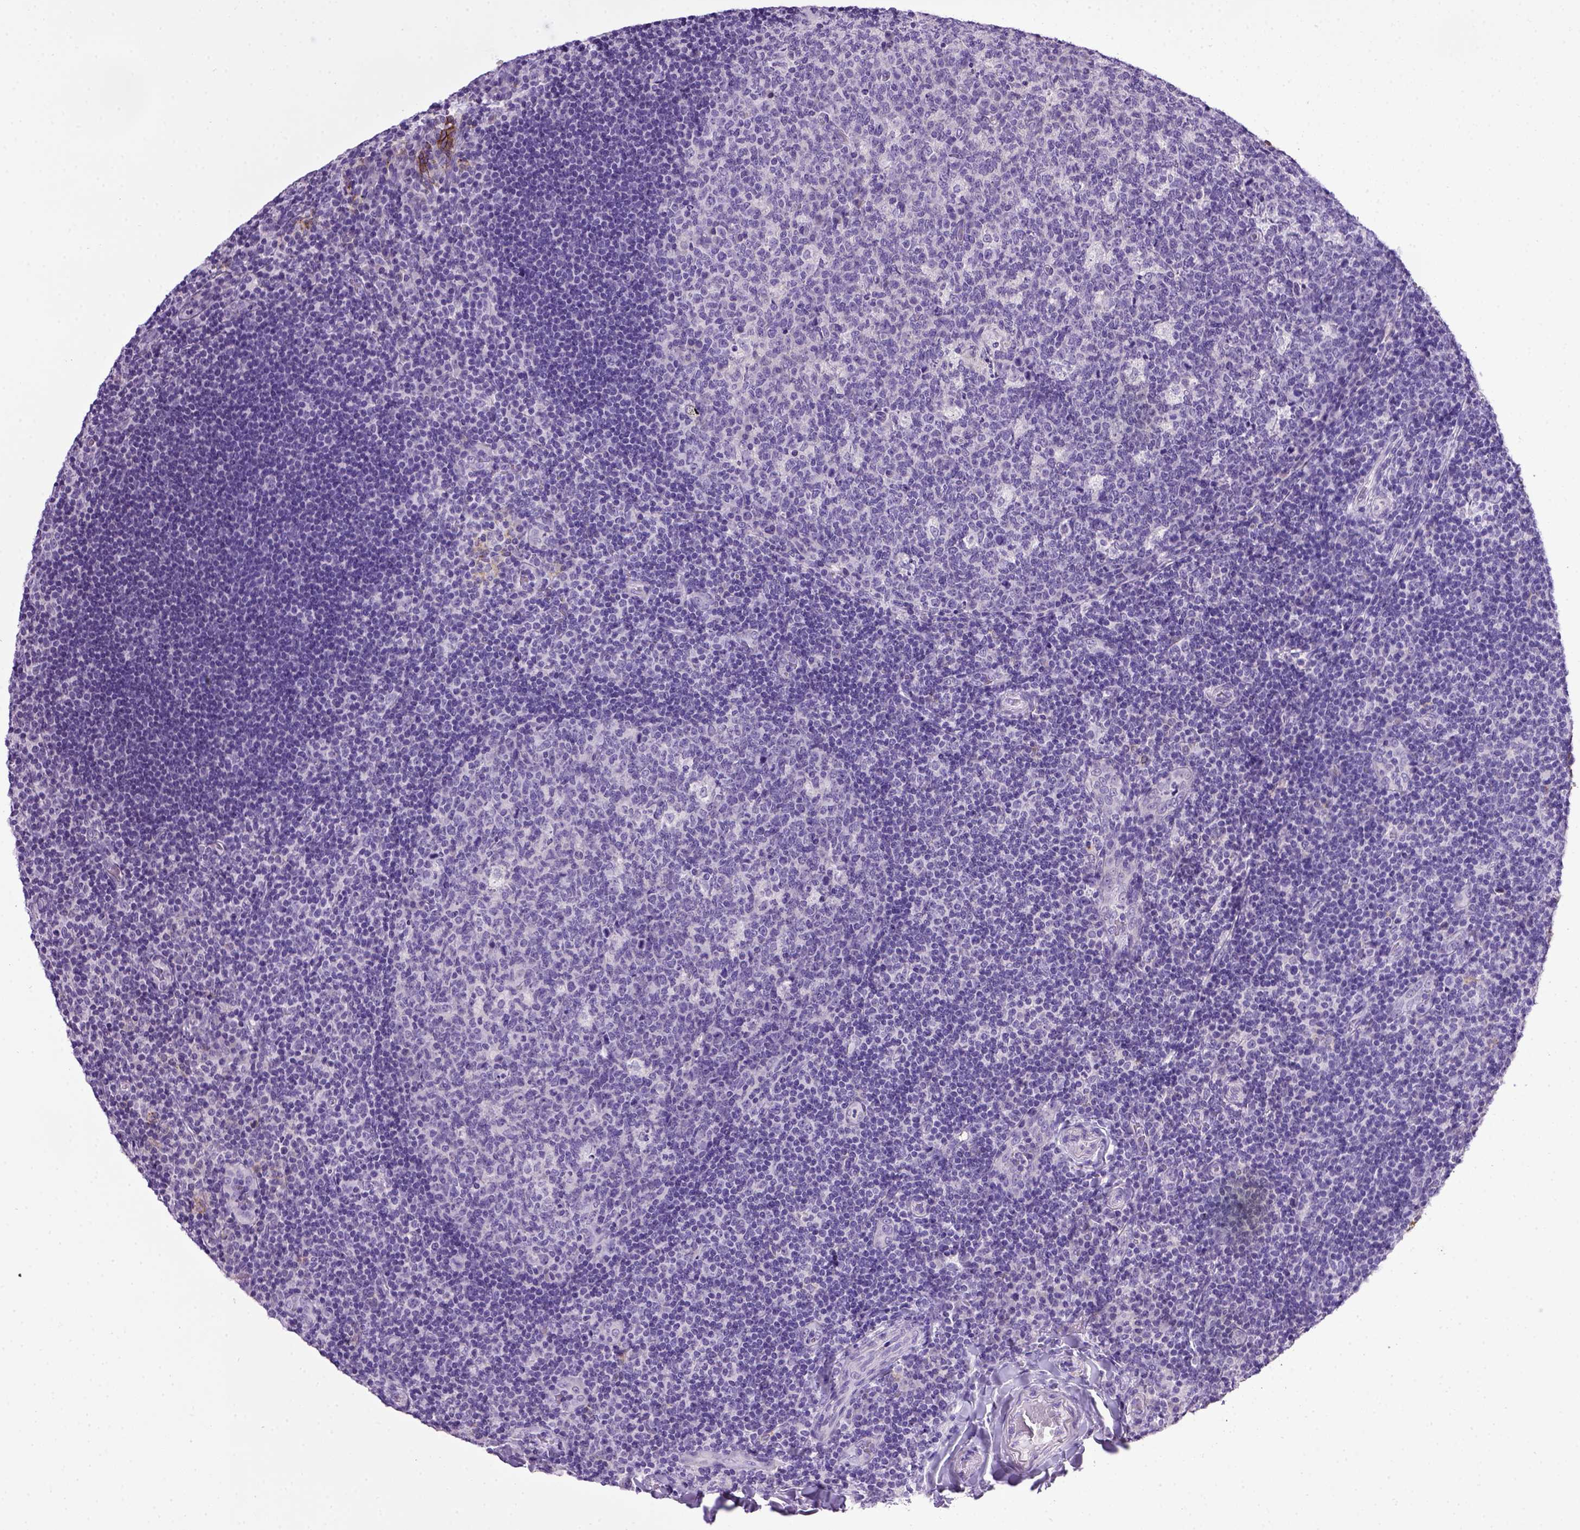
{"staining": {"intensity": "negative", "quantity": "none", "location": "none"}, "tissue": "tonsil", "cell_type": "Germinal center cells", "image_type": "normal", "snomed": [{"axis": "morphology", "description": "Normal tissue, NOS"}, {"axis": "topography", "description": "Tonsil"}], "caption": "DAB (3,3'-diaminobenzidine) immunohistochemical staining of unremarkable human tonsil exhibits no significant staining in germinal center cells. Brightfield microscopy of IHC stained with DAB (3,3'-diaminobenzidine) (brown) and hematoxylin (blue), captured at high magnification.", "gene": "CDH1", "patient": {"sex": "male", "age": 17}}